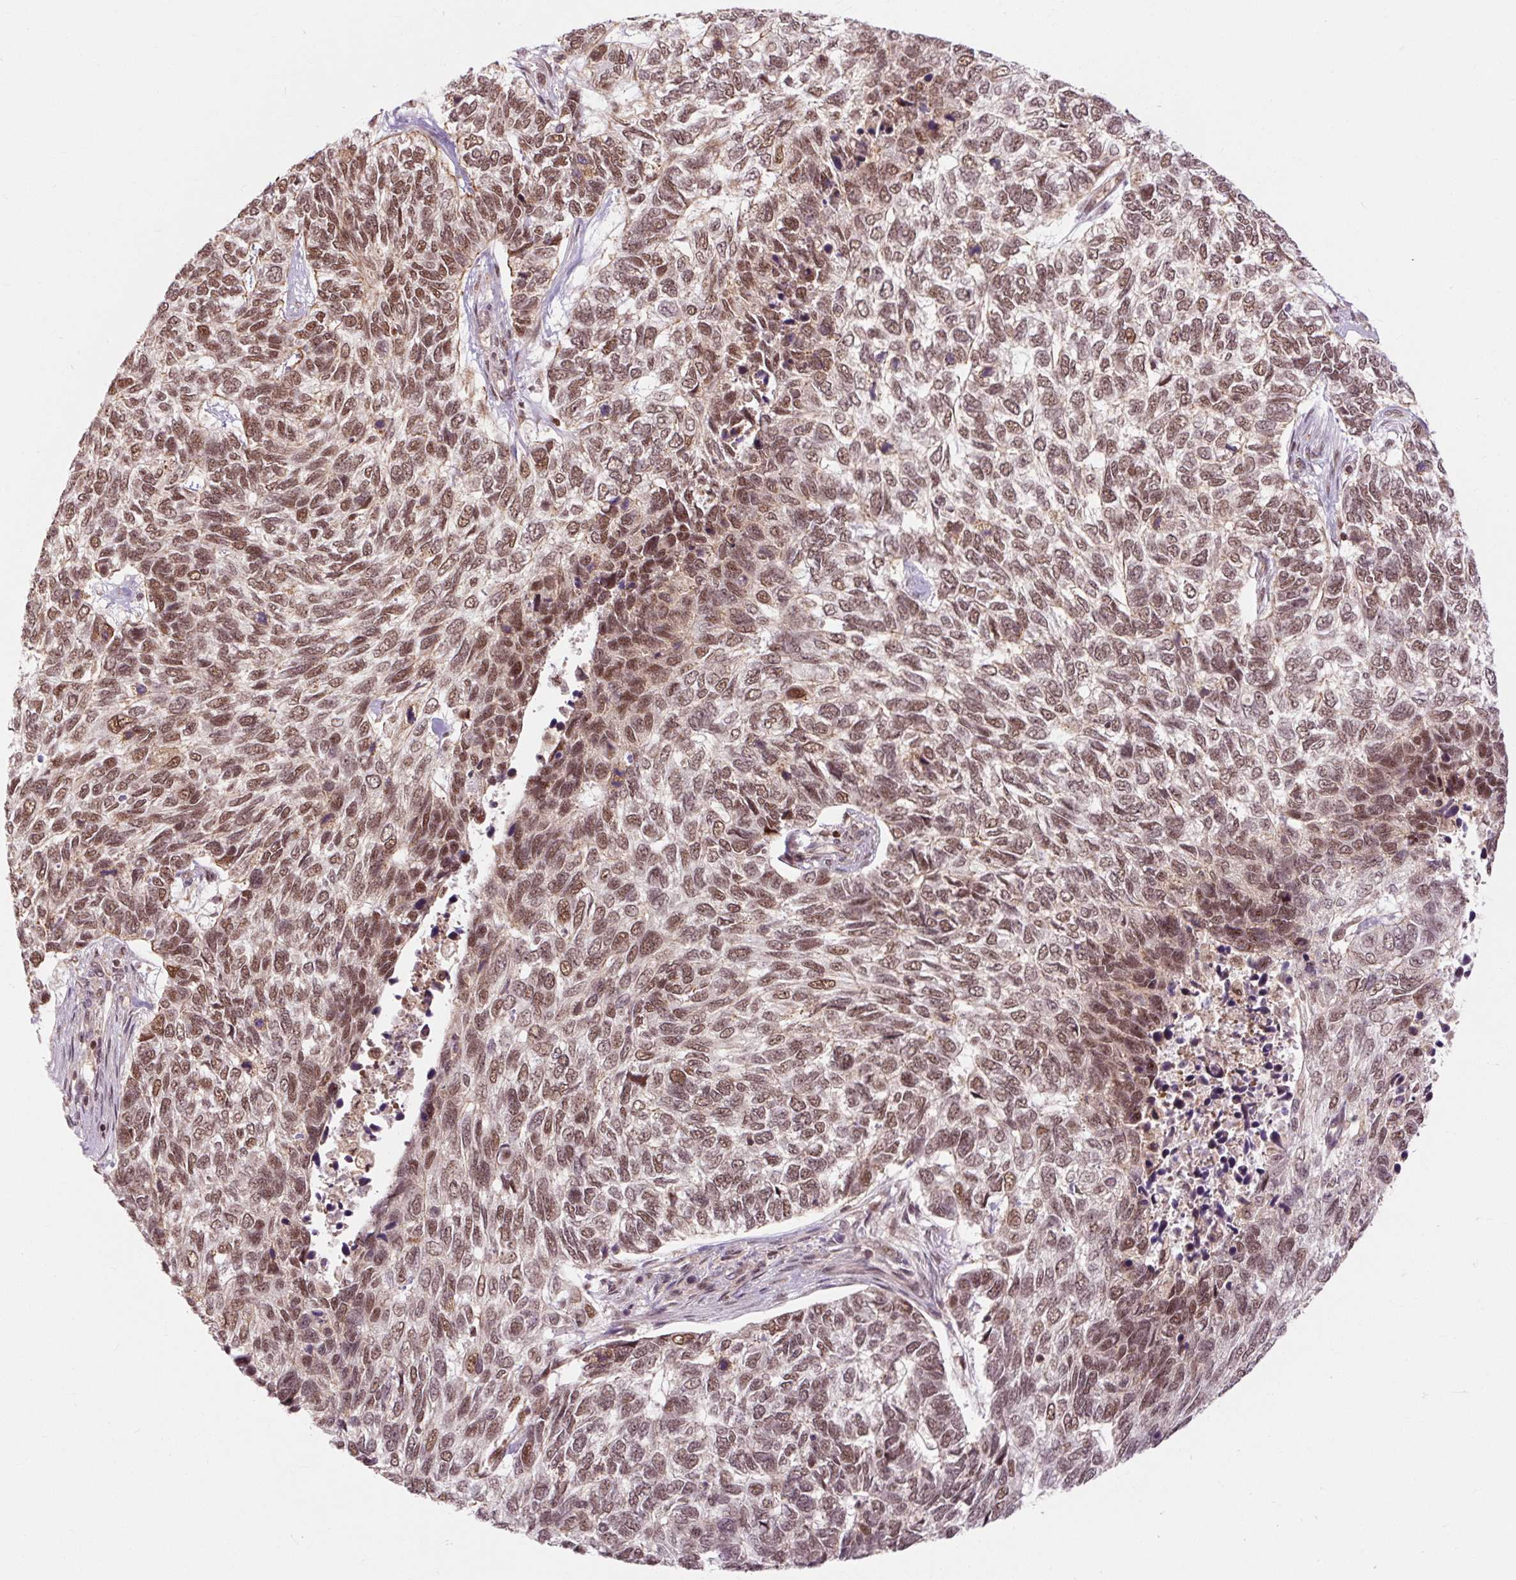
{"staining": {"intensity": "moderate", "quantity": ">75%", "location": "nuclear"}, "tissue": "skin cancer", "cell_type": "Tumor cells", "image_type": "cancer", "snomed": [{"axis": "morphology", "description": "Basal cell carcinoma"}, {"axis": "topography", "description": "Skin"}], "caption": "Protein expression analysis of human skin cancer (basal cell carcinoma) reveals moderate nuclear staining in about >75% of tumor cells.", "gene": "CSTF1", "patient": {"sex": "female", "age": 65}}